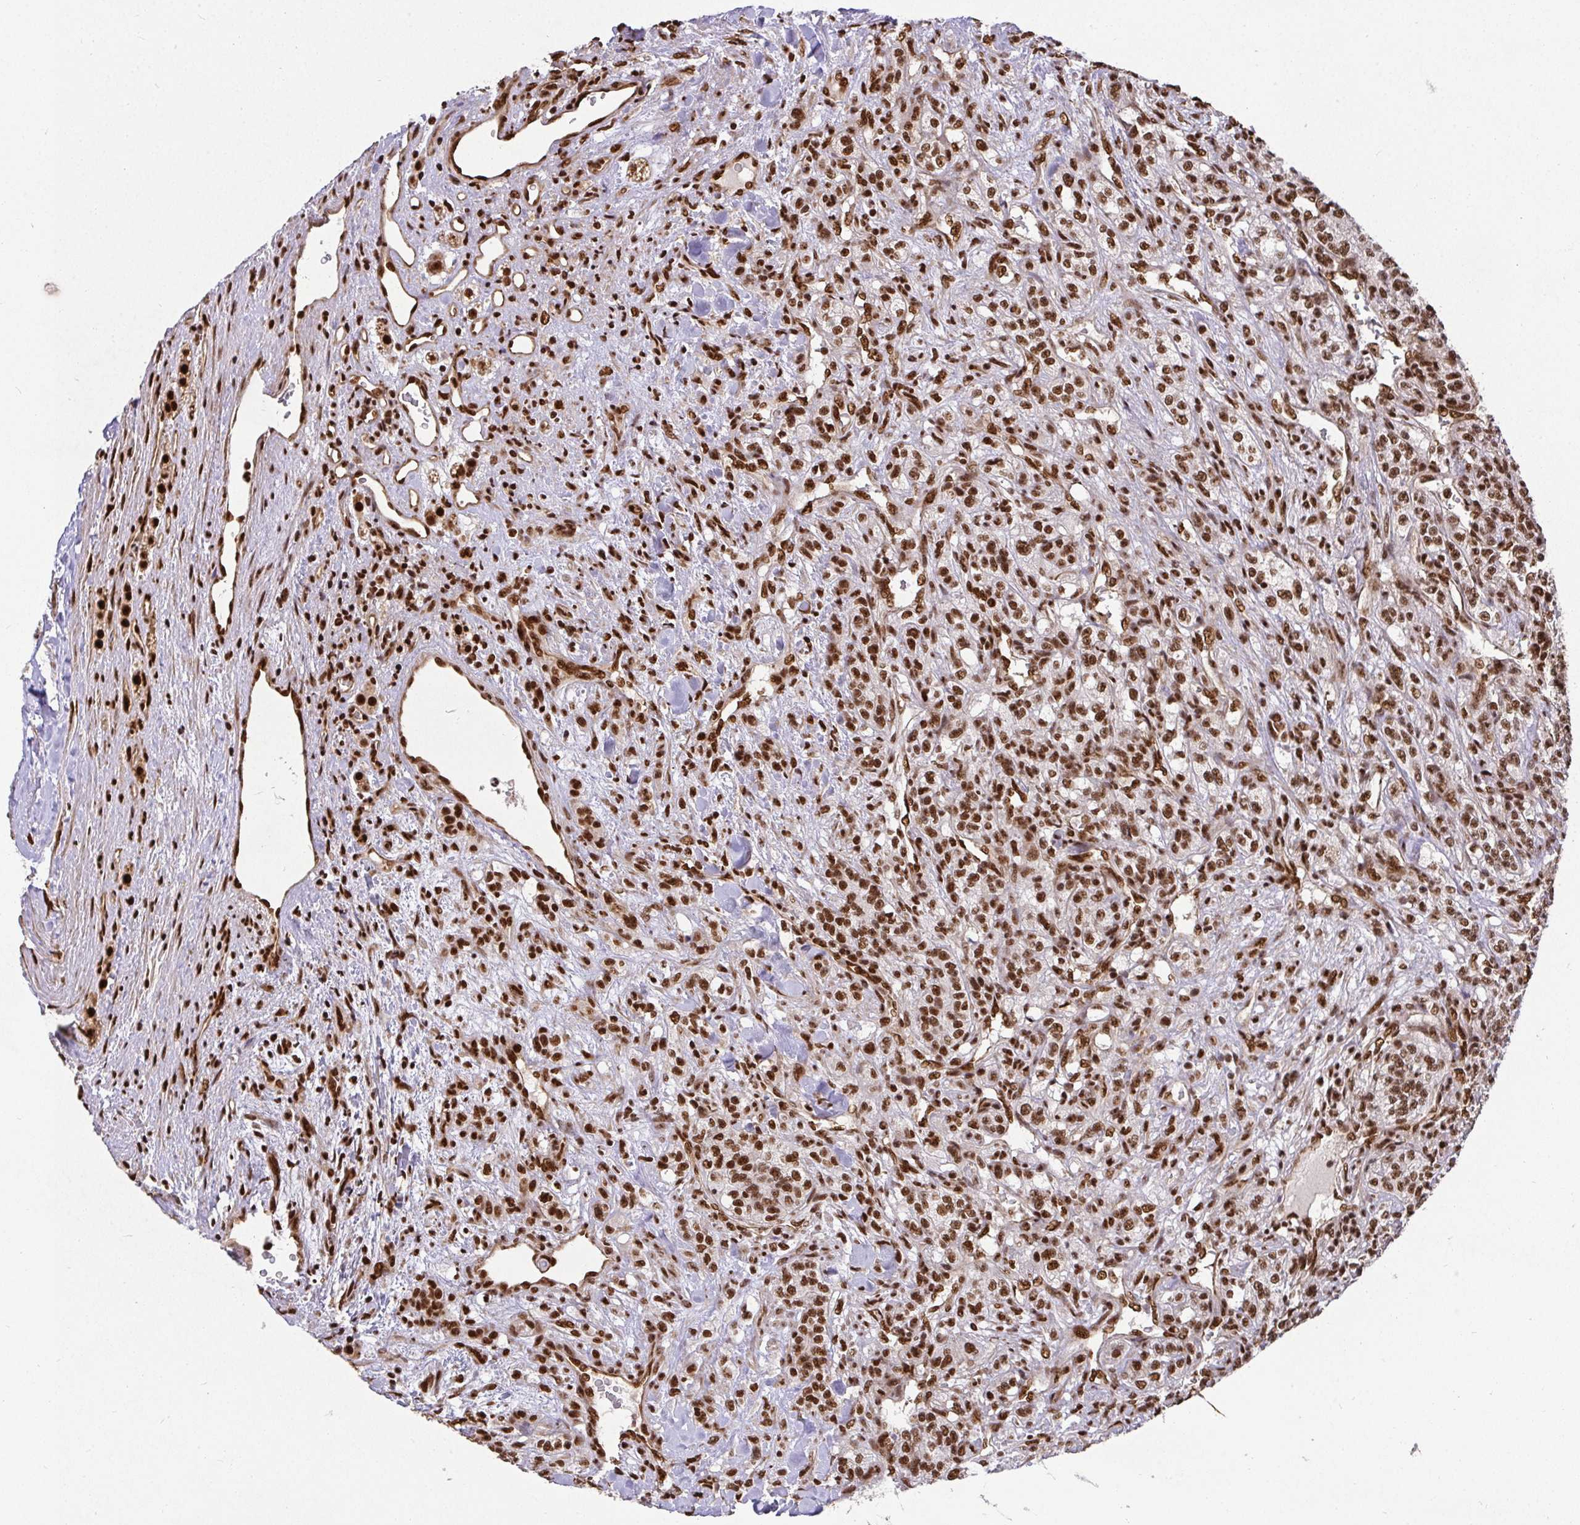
{"staining": {"intensity": "moderate", "quantity": ">75%", "location": "nuclear"}, "tissue": "renal cancer", "cell_type": "Tumor cells", "image_type": "cancer", "snomed": [{"axis": "morphology", "description": "Adenocarcinoma, NOS"}, {"axis": "topography", "description": "Kidney"}], "caption": "Immunohistochemistry (DAB) staining of human renal cancer reveals moderate nuclear protein positivity in about >75% of tumor cells.", "gene": "U2AF1", "patient": {"sex": "female", "age": 63}}